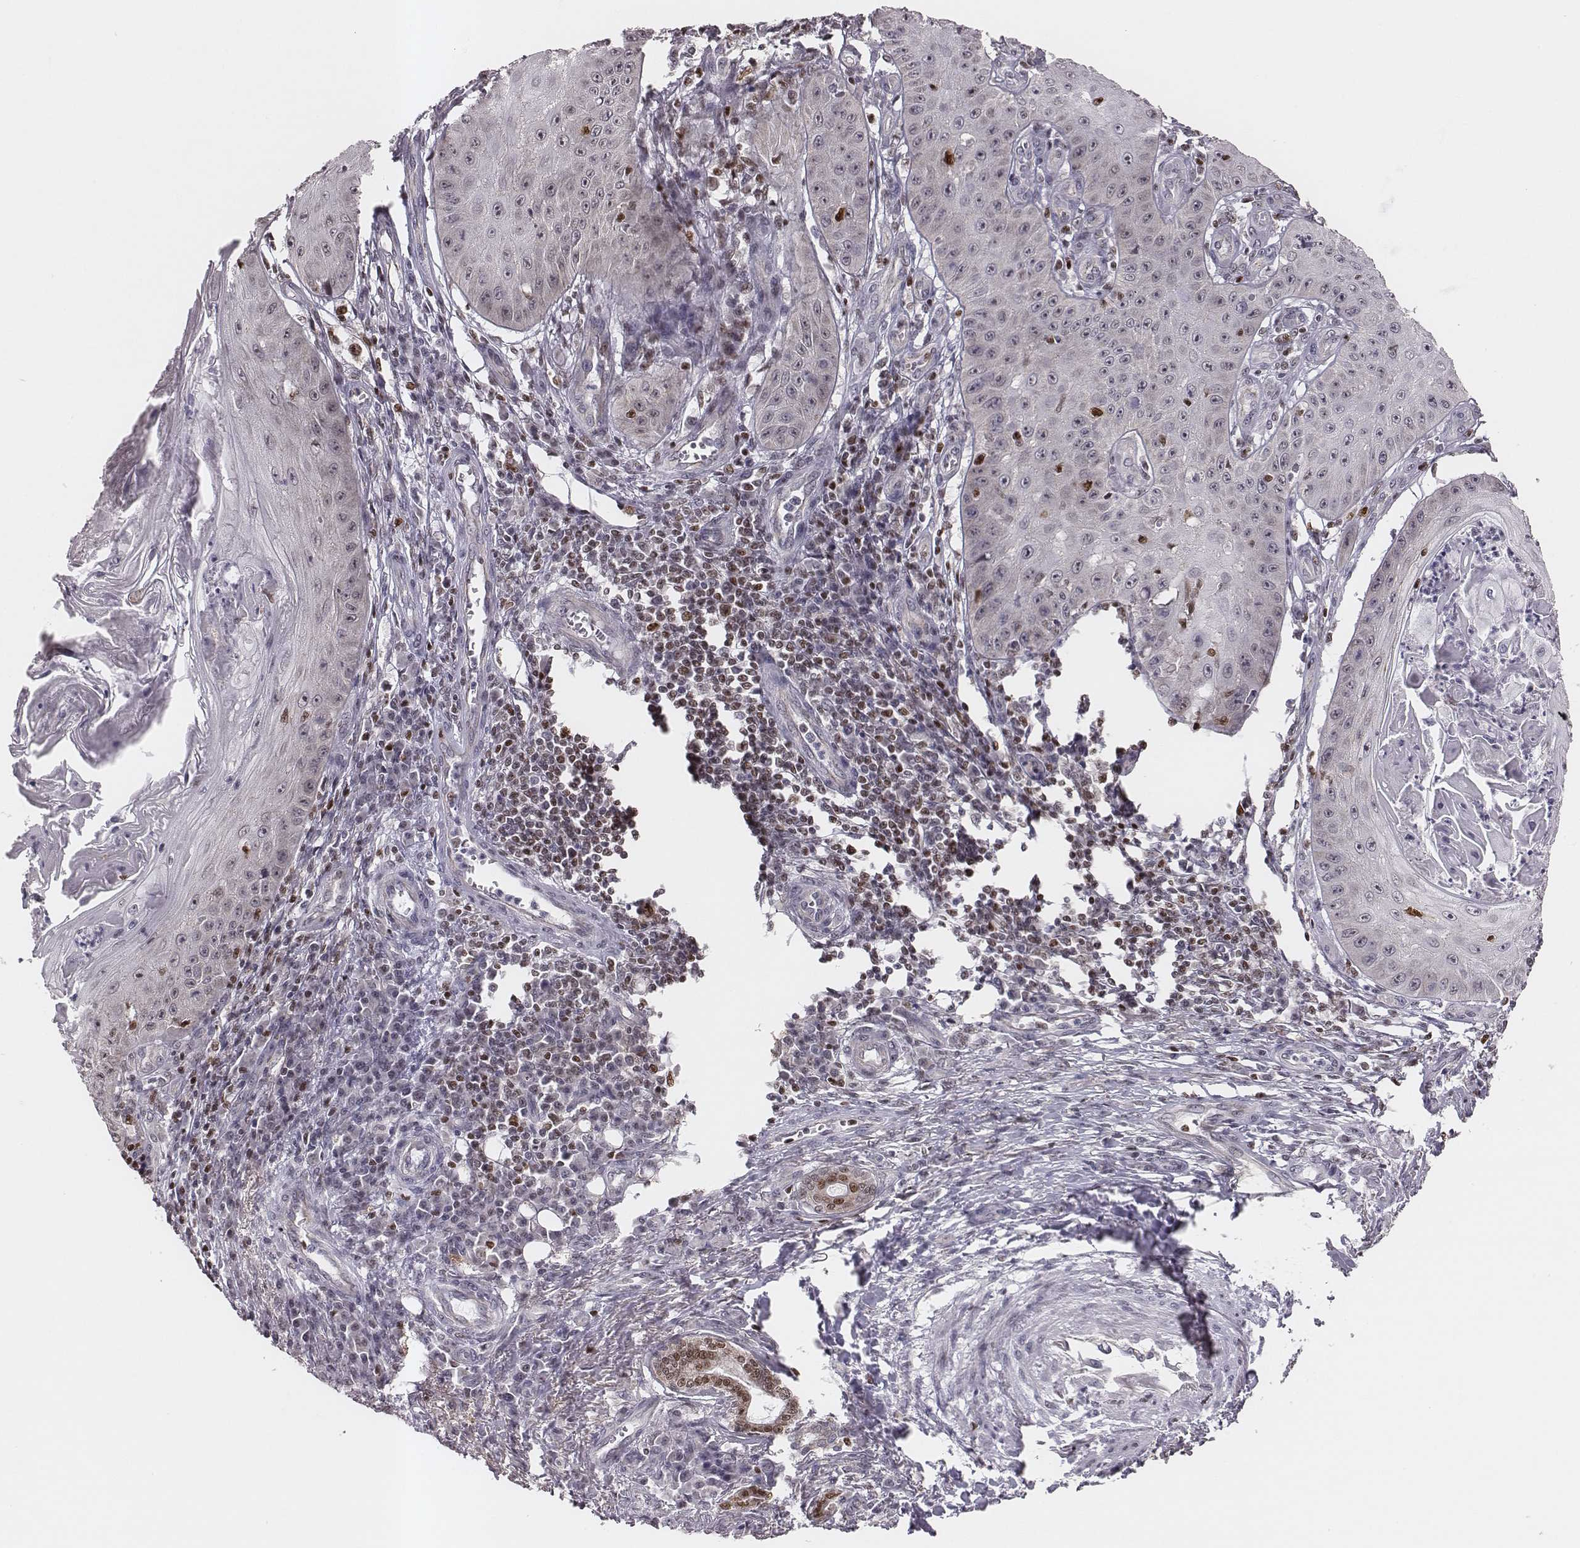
{"staining": {"intensity": "negative", "quantity": "none", "location": "none"}, "tissue": "skin cancer", "cell_type": "Tumor cells", "image_type": "cancer", "snomed": [{"axis": "morphology", "description": "Squamous cell carcinoma, NOS"}, {"axis": "topography", "description": "Skin"}], "caption": "There is no significant staining in tumor cells of skin cancer (squamous cell carcinoma).", "gene": "WDR59", "patient": {"sex": "male", "age": 70}}